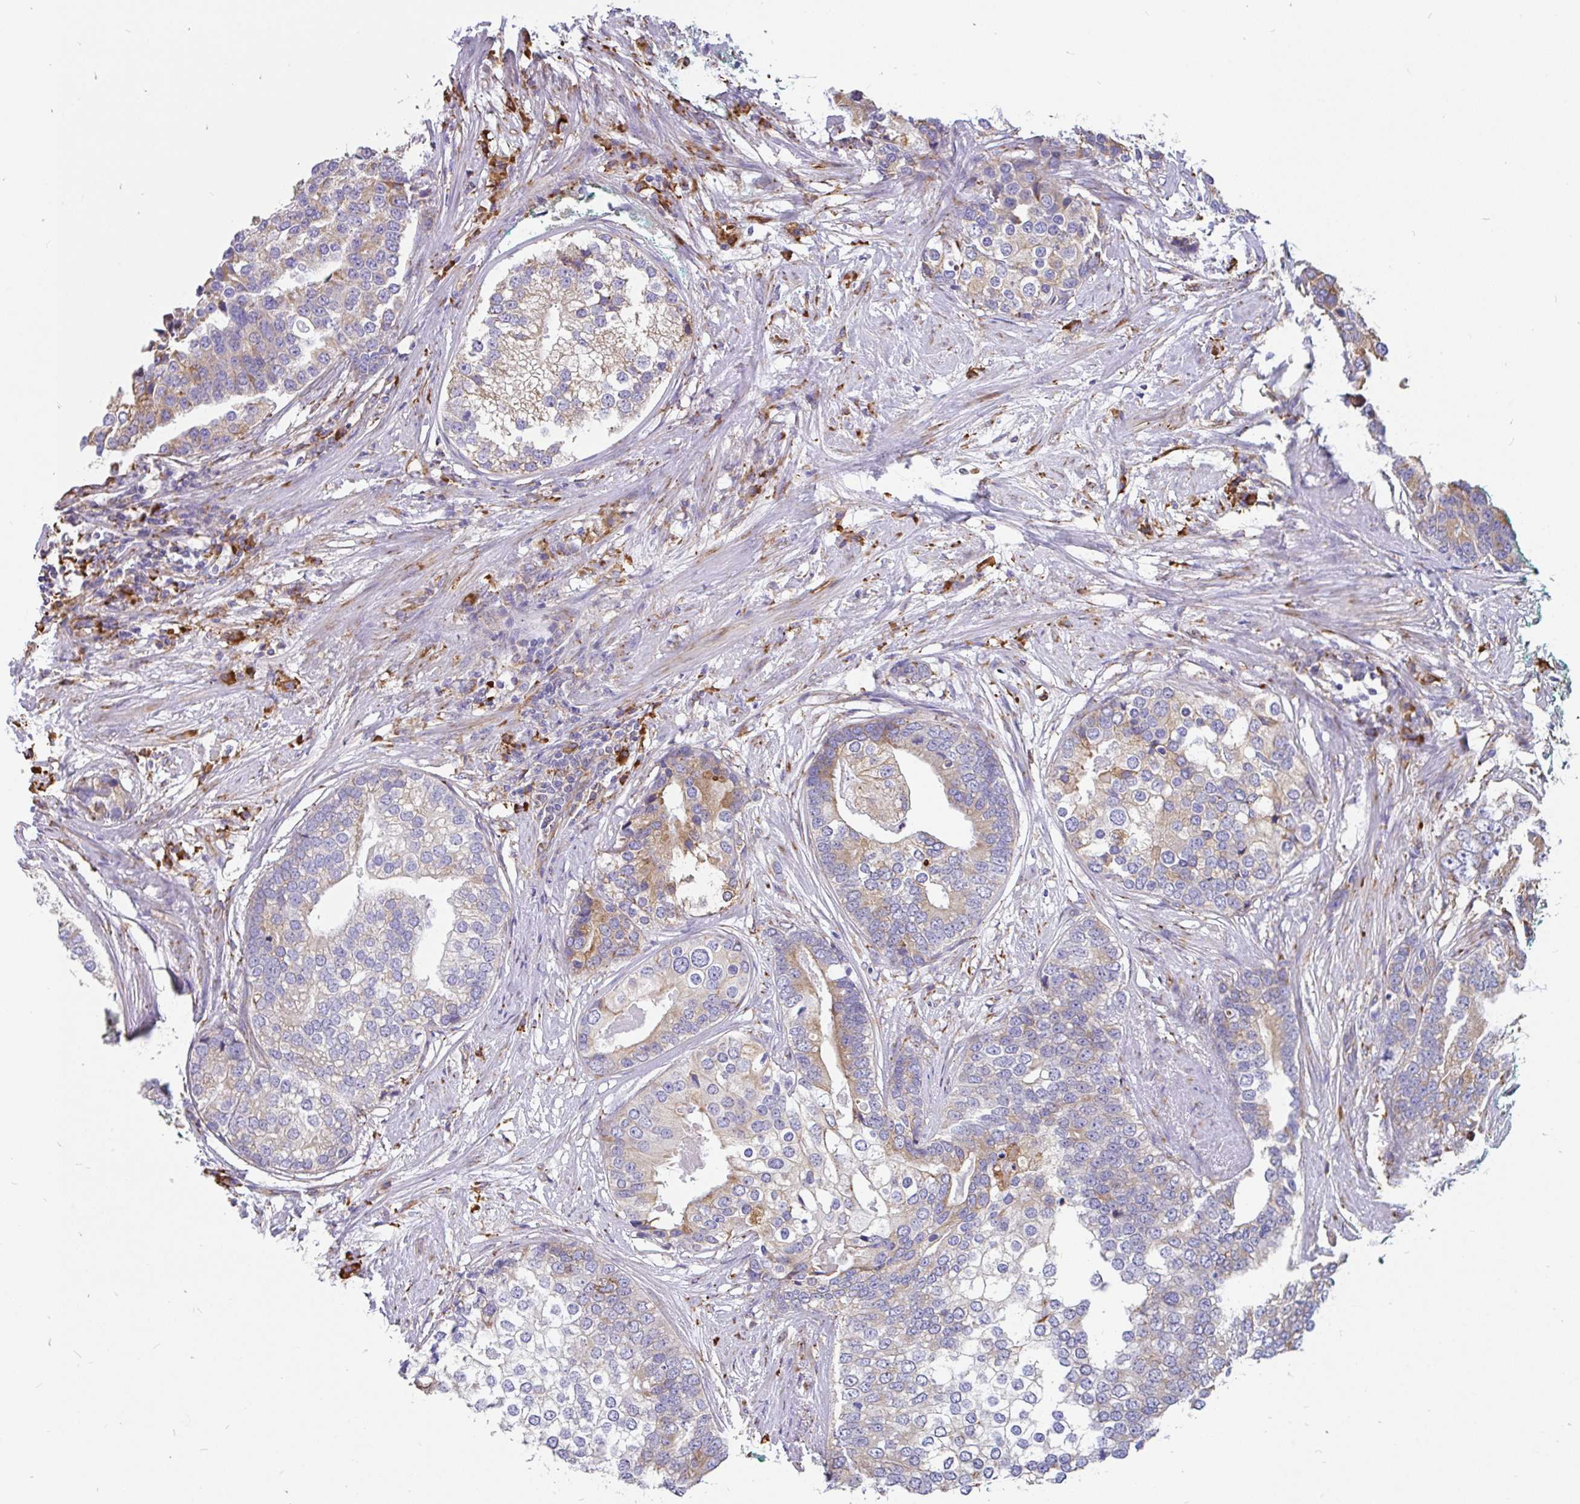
{"staining": {"intensity": "moderate", "quantity": "<25%", "location": "cytoplasmic/membranous"}, "tissue": "prostate cancer", "cell_type": "Tumor cells", "image_type": "cancer", "snomed": [{"axis": "morphology", "description": "Adenocarcinoma, High grade"}, {"axis": "topography", "description": "Prostate"}], "caption": "The micrograph reveals staining of prostate high-grade adenocarcinoma, revealing moderate cytoplasmic/membranous protein positivity (brown color) within tumor cells. (DAB (3,3'-diaminobenzidine) IHC with brightfield microscopy, high magnification).", "gene": "EML5", "patient": {"sex": "male", "age": 62}}